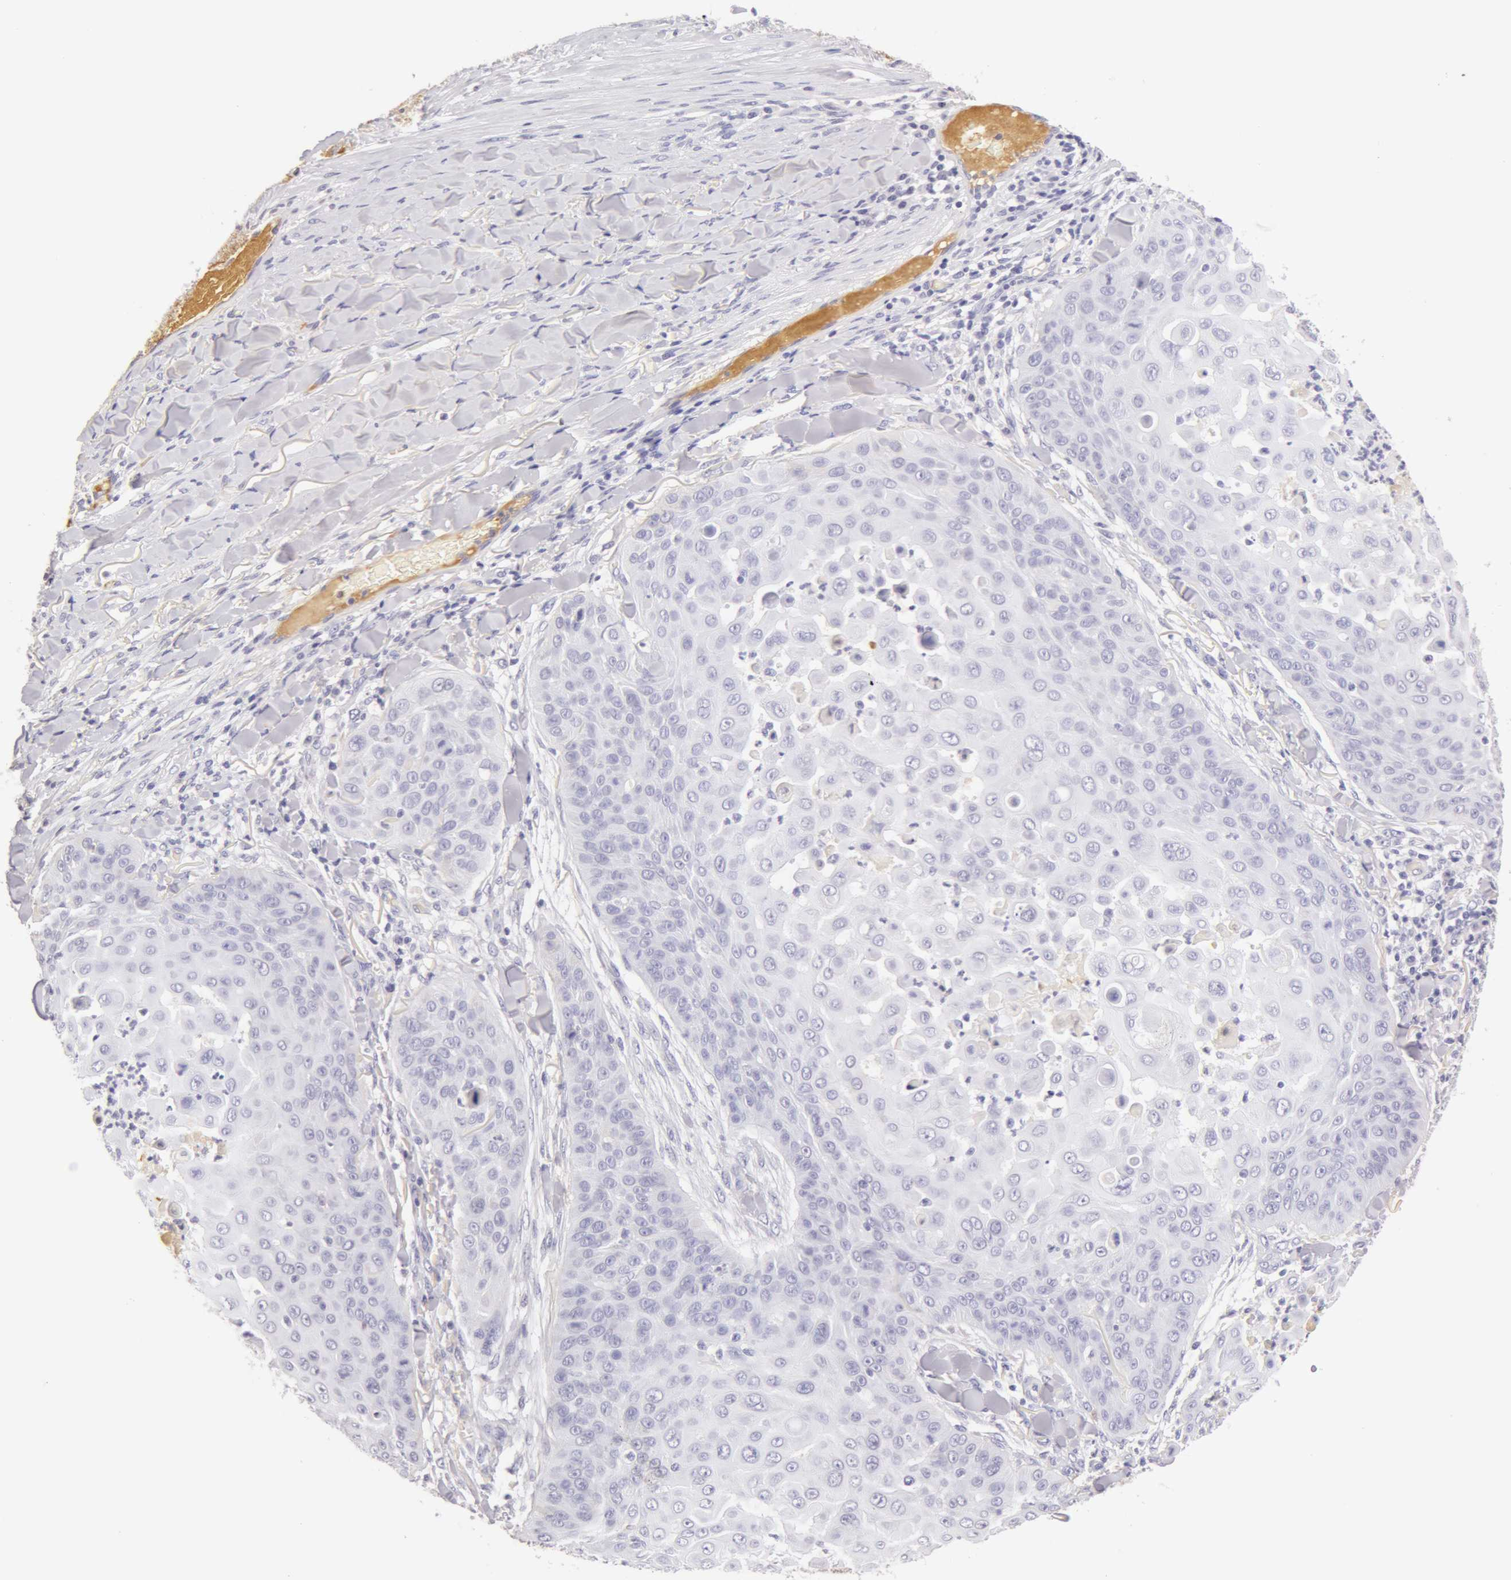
{"staining": {"intensity": "negative", "quantity": "none", "location": "none"}, "tissue": "skin cancer", "cell_type": "Tumor cells", "image_type": "cancer", "snomed": [{"axis": "morphology", "description": "Squamous cell carcinoma, NOS"}, {"axis": "topography", "description": "Skin"}], "caption": "Protein analysis of skin cancer shows no significant expression in tumor cells.", "gene": "AHSG", "patient": {"sex": "male", "age": 82}}